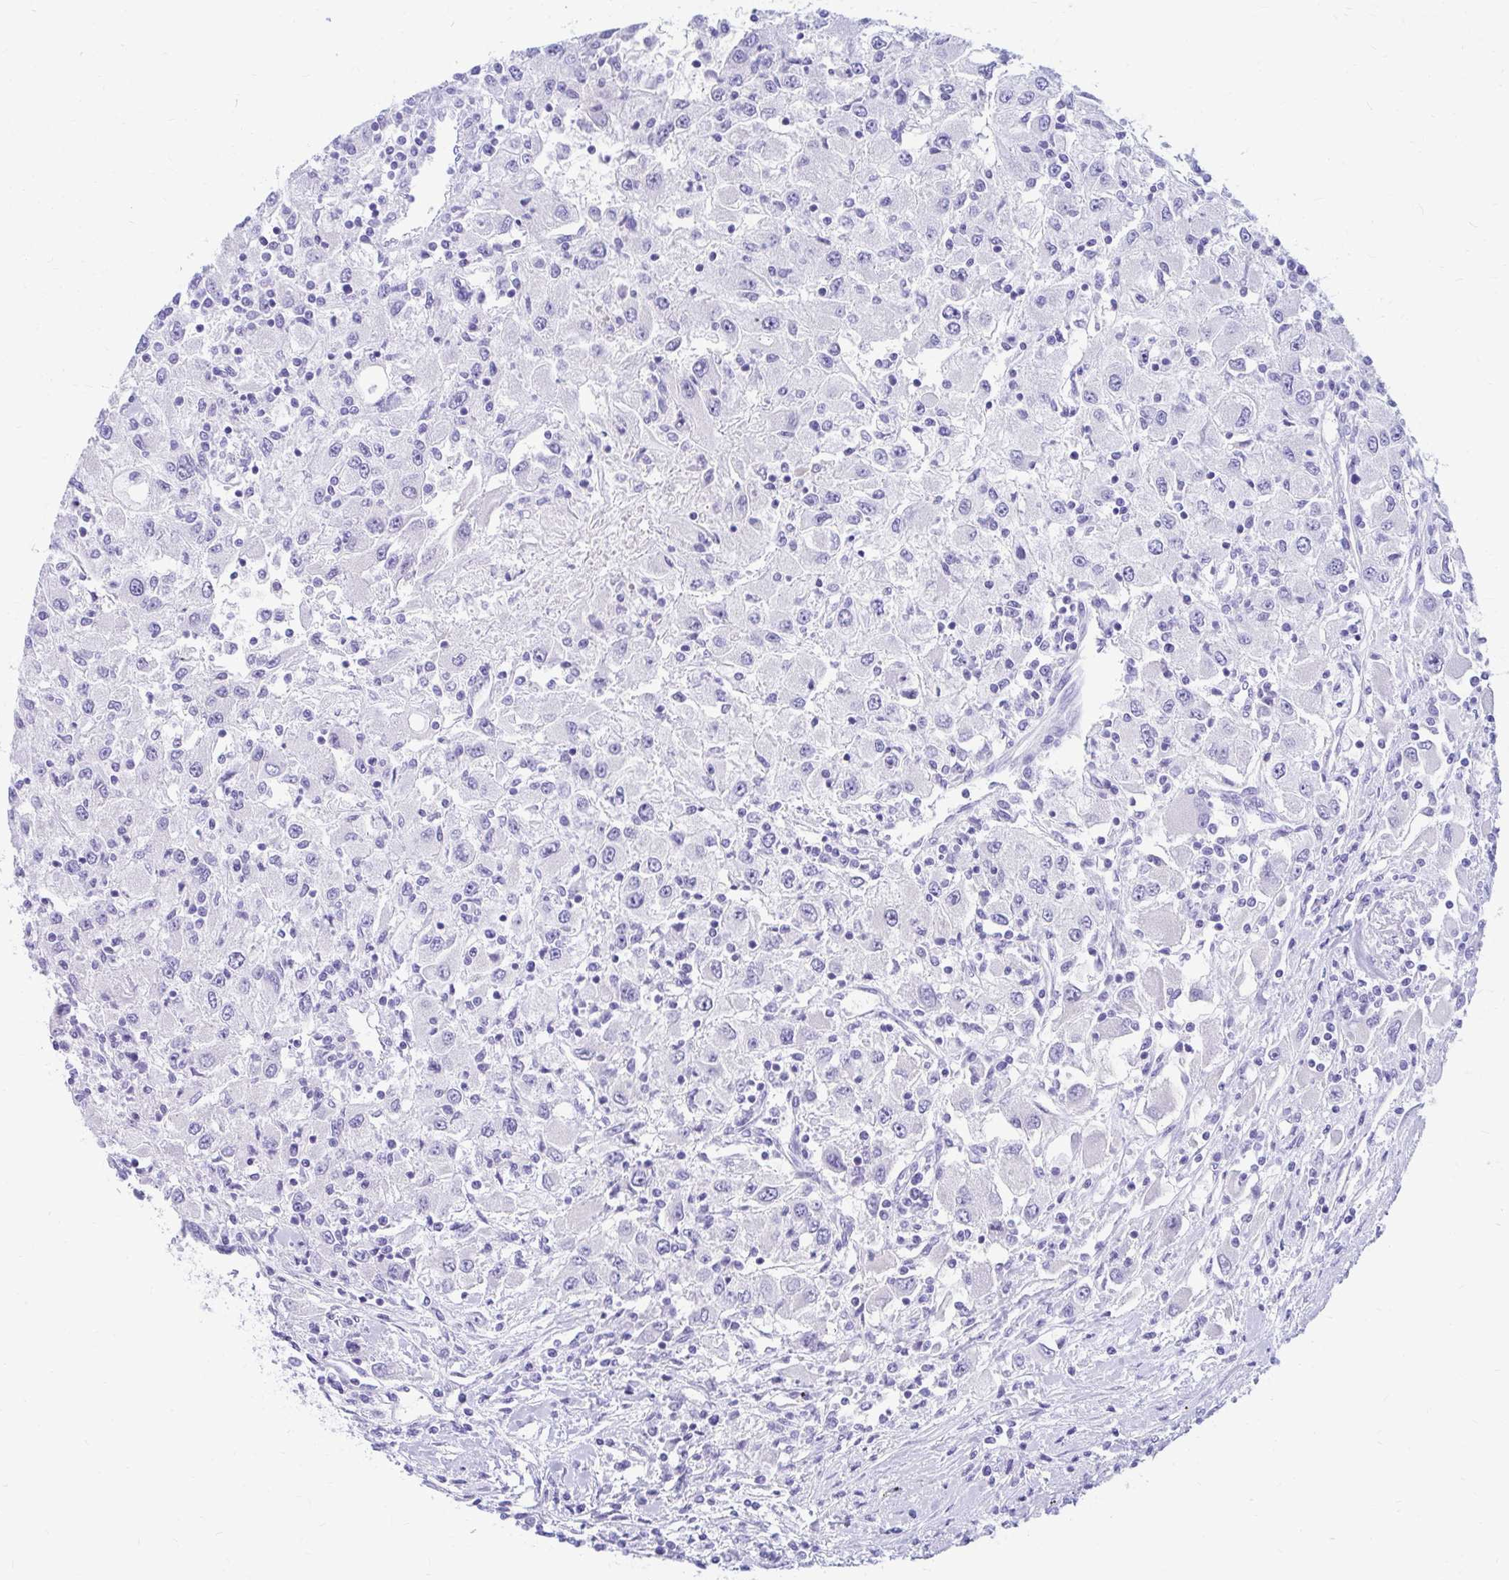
{"staining": {"intensity": "negative", "quantity": "none", "location": "none"}, "tissue": "renal cancer", "cell_type": "Tumor cells", "image_type": "cancer", "snomed": [{"axis": "morphology", "description": "Adenocarcinoma, NOS"}, {"axis": "topography", "description": "Kidney"}], "caption": "A photomicrograph of renal cancer stained for a protein displays no brown staining in tumor cells.", "gene": "NSG2", "patient": {"sex": "female", "age": 67}}